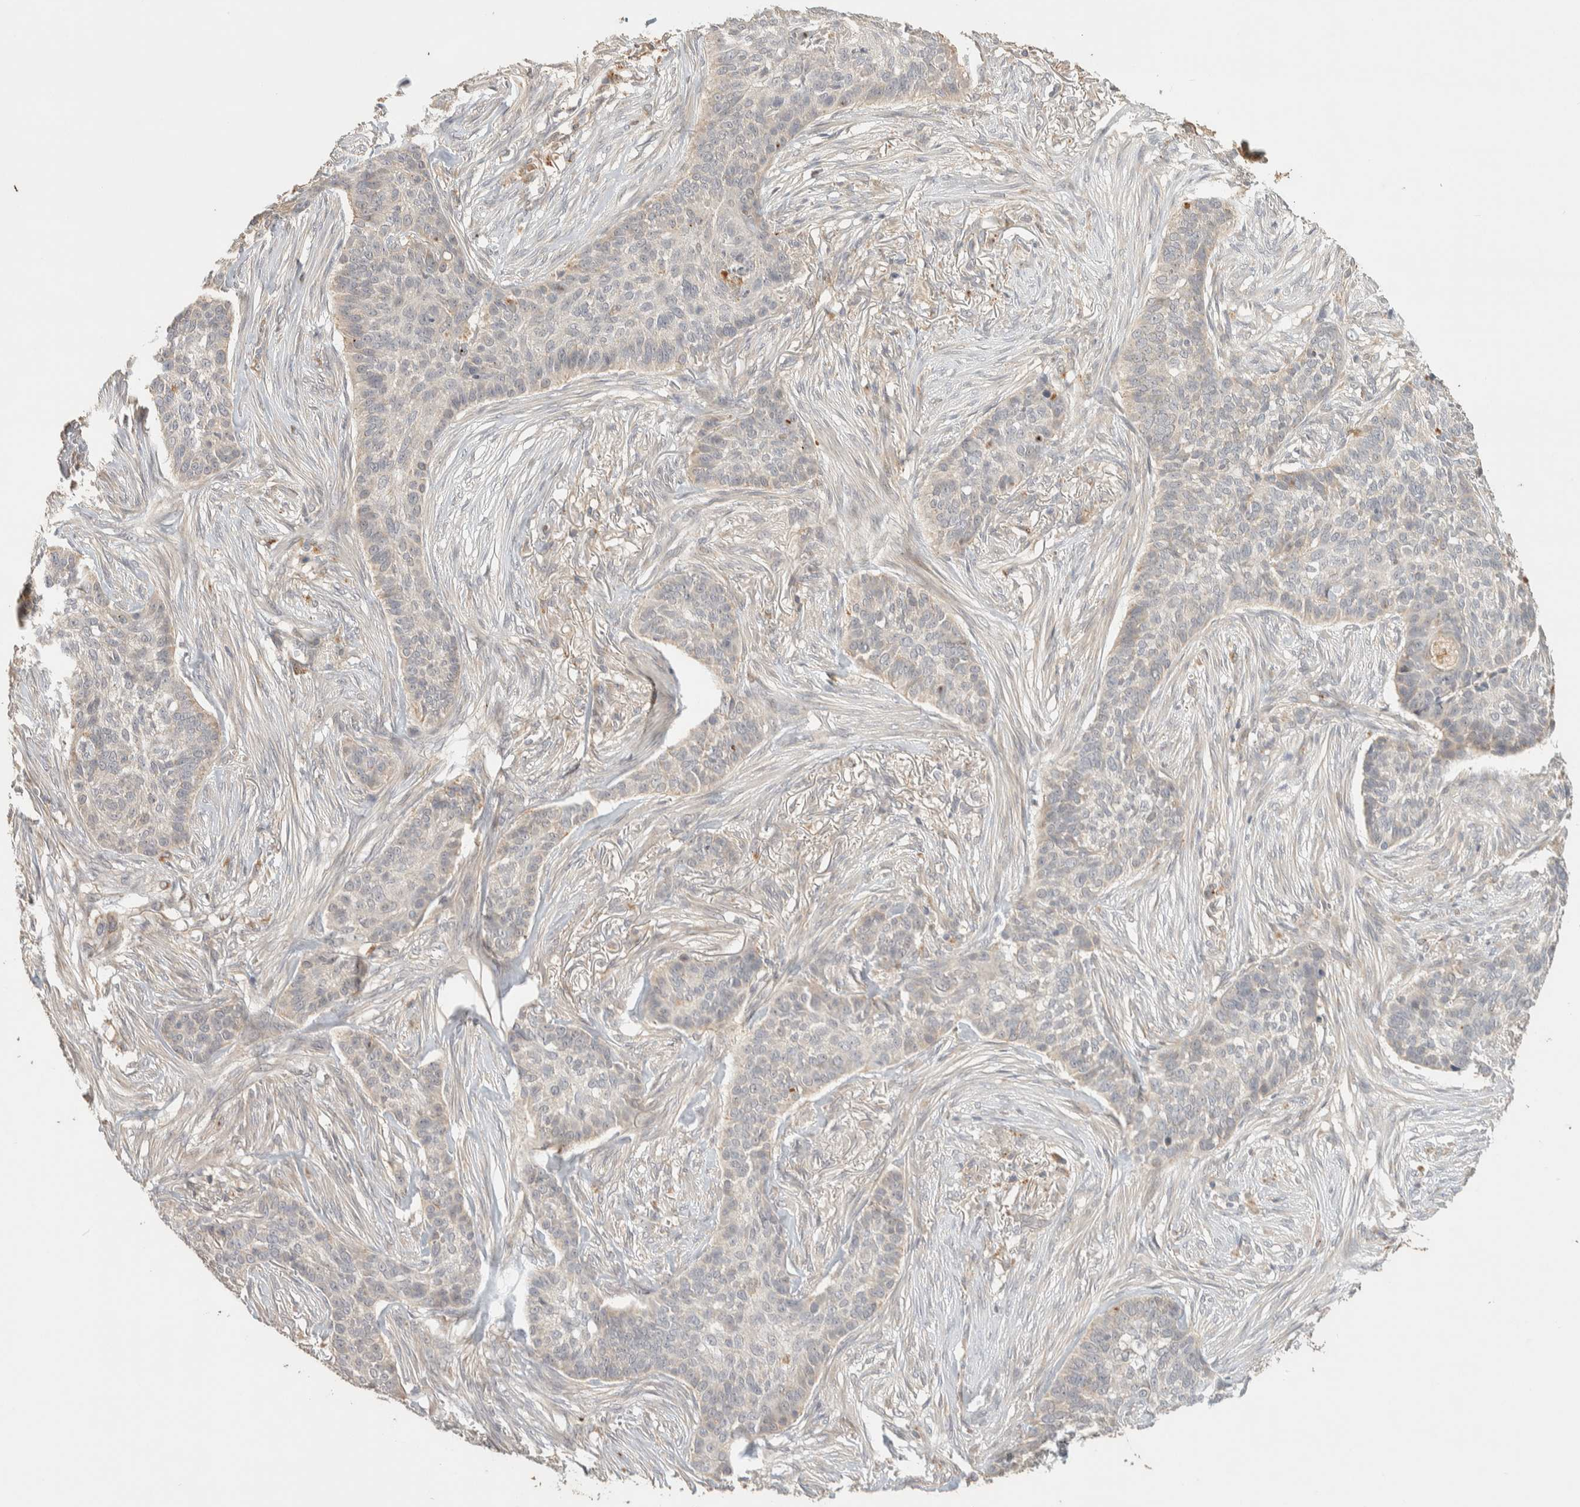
{"staining": {"intensity": "negative", "quantity": "none", "location": "none"}, "tissue": "skin cancer", "cell_type": "Tumor cells", "image_type": "cancer", "snomed": [{"axis": "morphology", "description": "Basal cell carcinoma"}, {"axis": "topography", "description": "Skin"}], "caption": "Immunohistochemistry (IHC) of skin basal cell carcinoma exhibits no positivity in tumor cells.", "gene": "ITPA", "patient": {"sex": "male", "age": 85}}